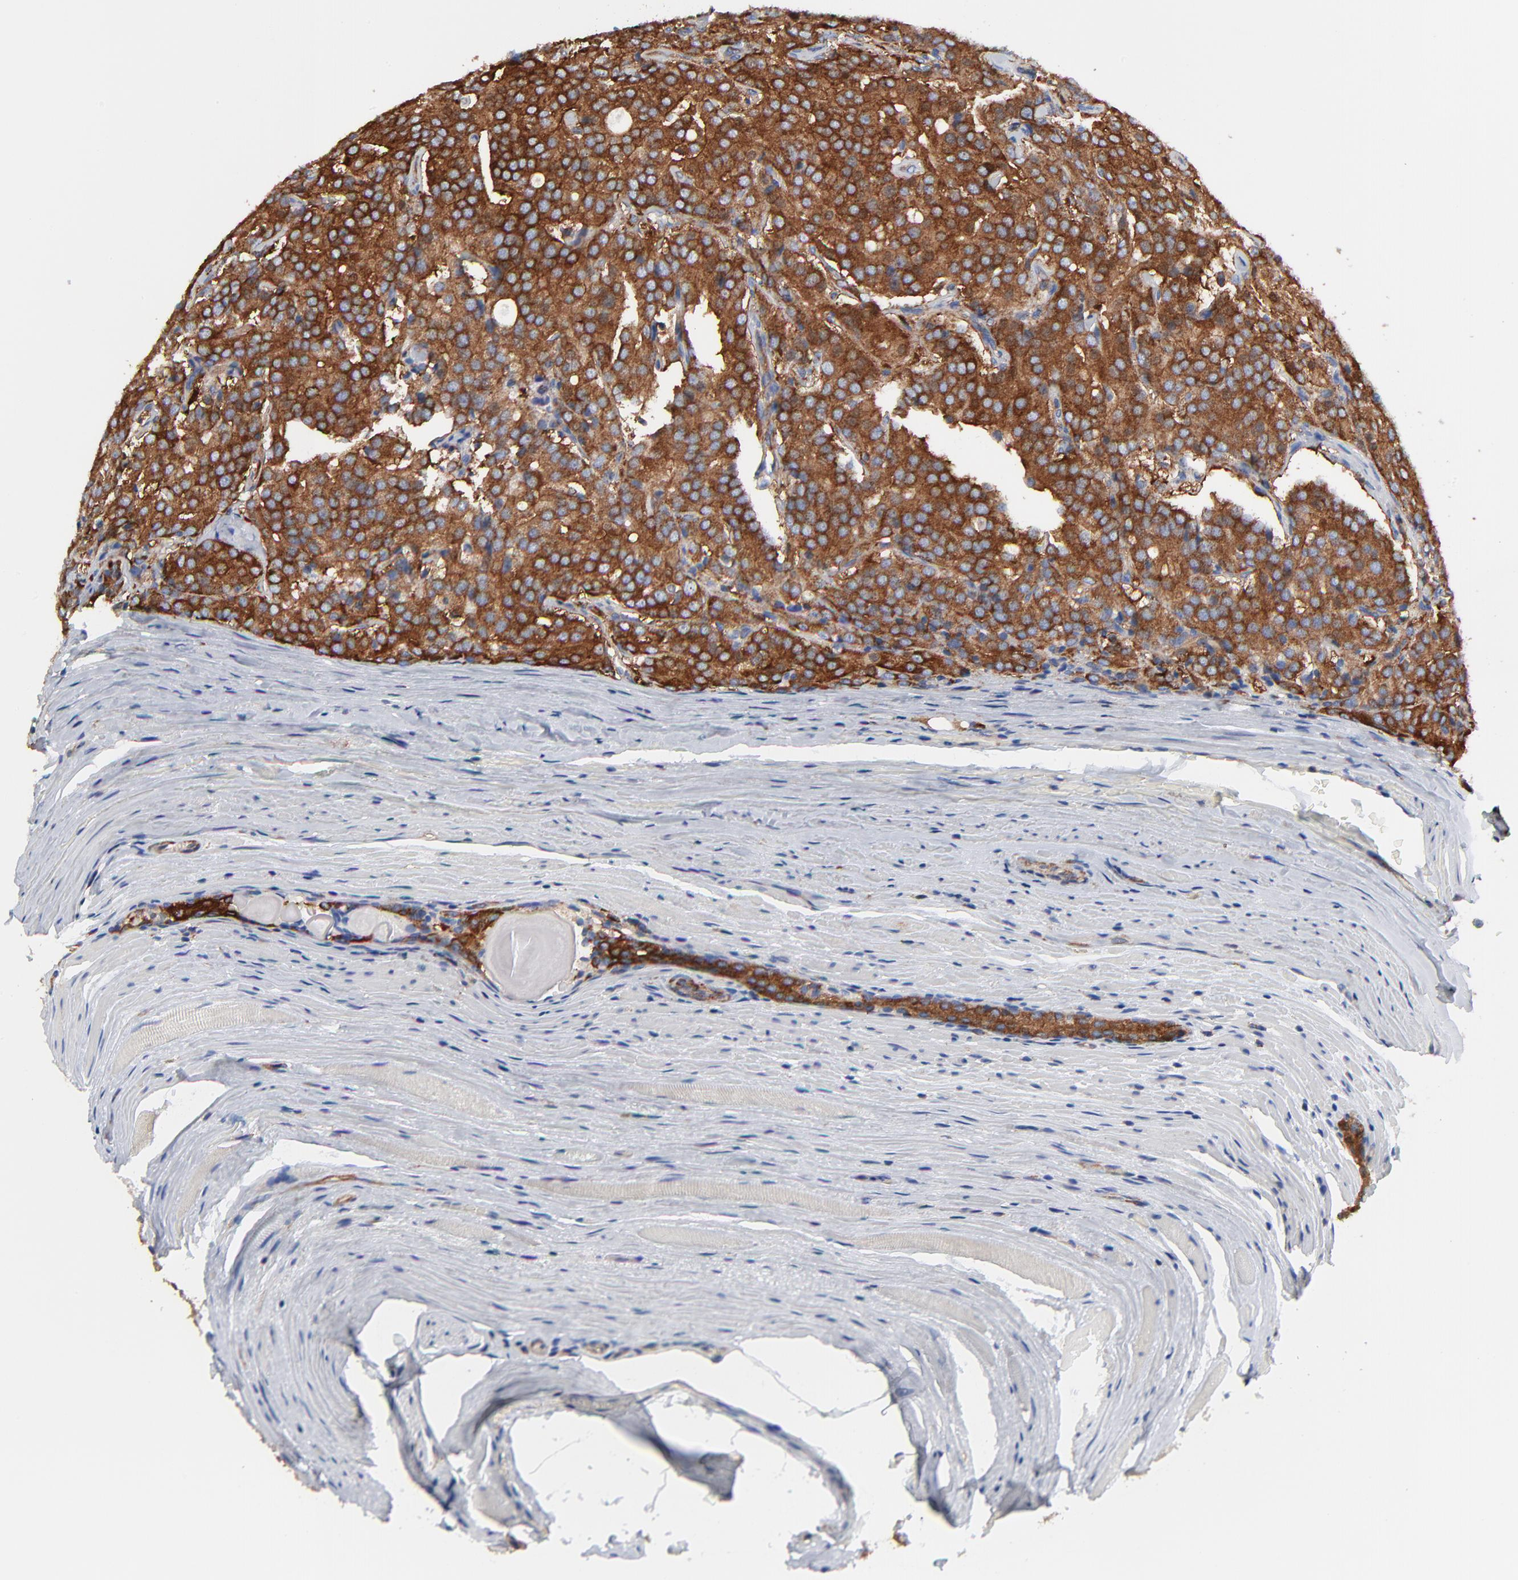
{"staining": {"intensity": "strong", "quantity": ">75%", "location": "cytoplasmic/membranous"}, "tissue": "prostate cancer", "cell_type": "Tumor cells", "image_type": "cancer", "snomed": [{"axis": "morphology", "description": "Adenocarcinoma, Medium grade"}, {"axis": "topography", "description": "Prostate"}], "caption": "Human adenocarcinoma (medium-grade) (prostate) stained with a brown dye shows strong cytoplasmic/membranous positive positivity in about >75% of tumor cells.", "gene": "CD2AP", "patient": {"sex": "male", "age": 72}}